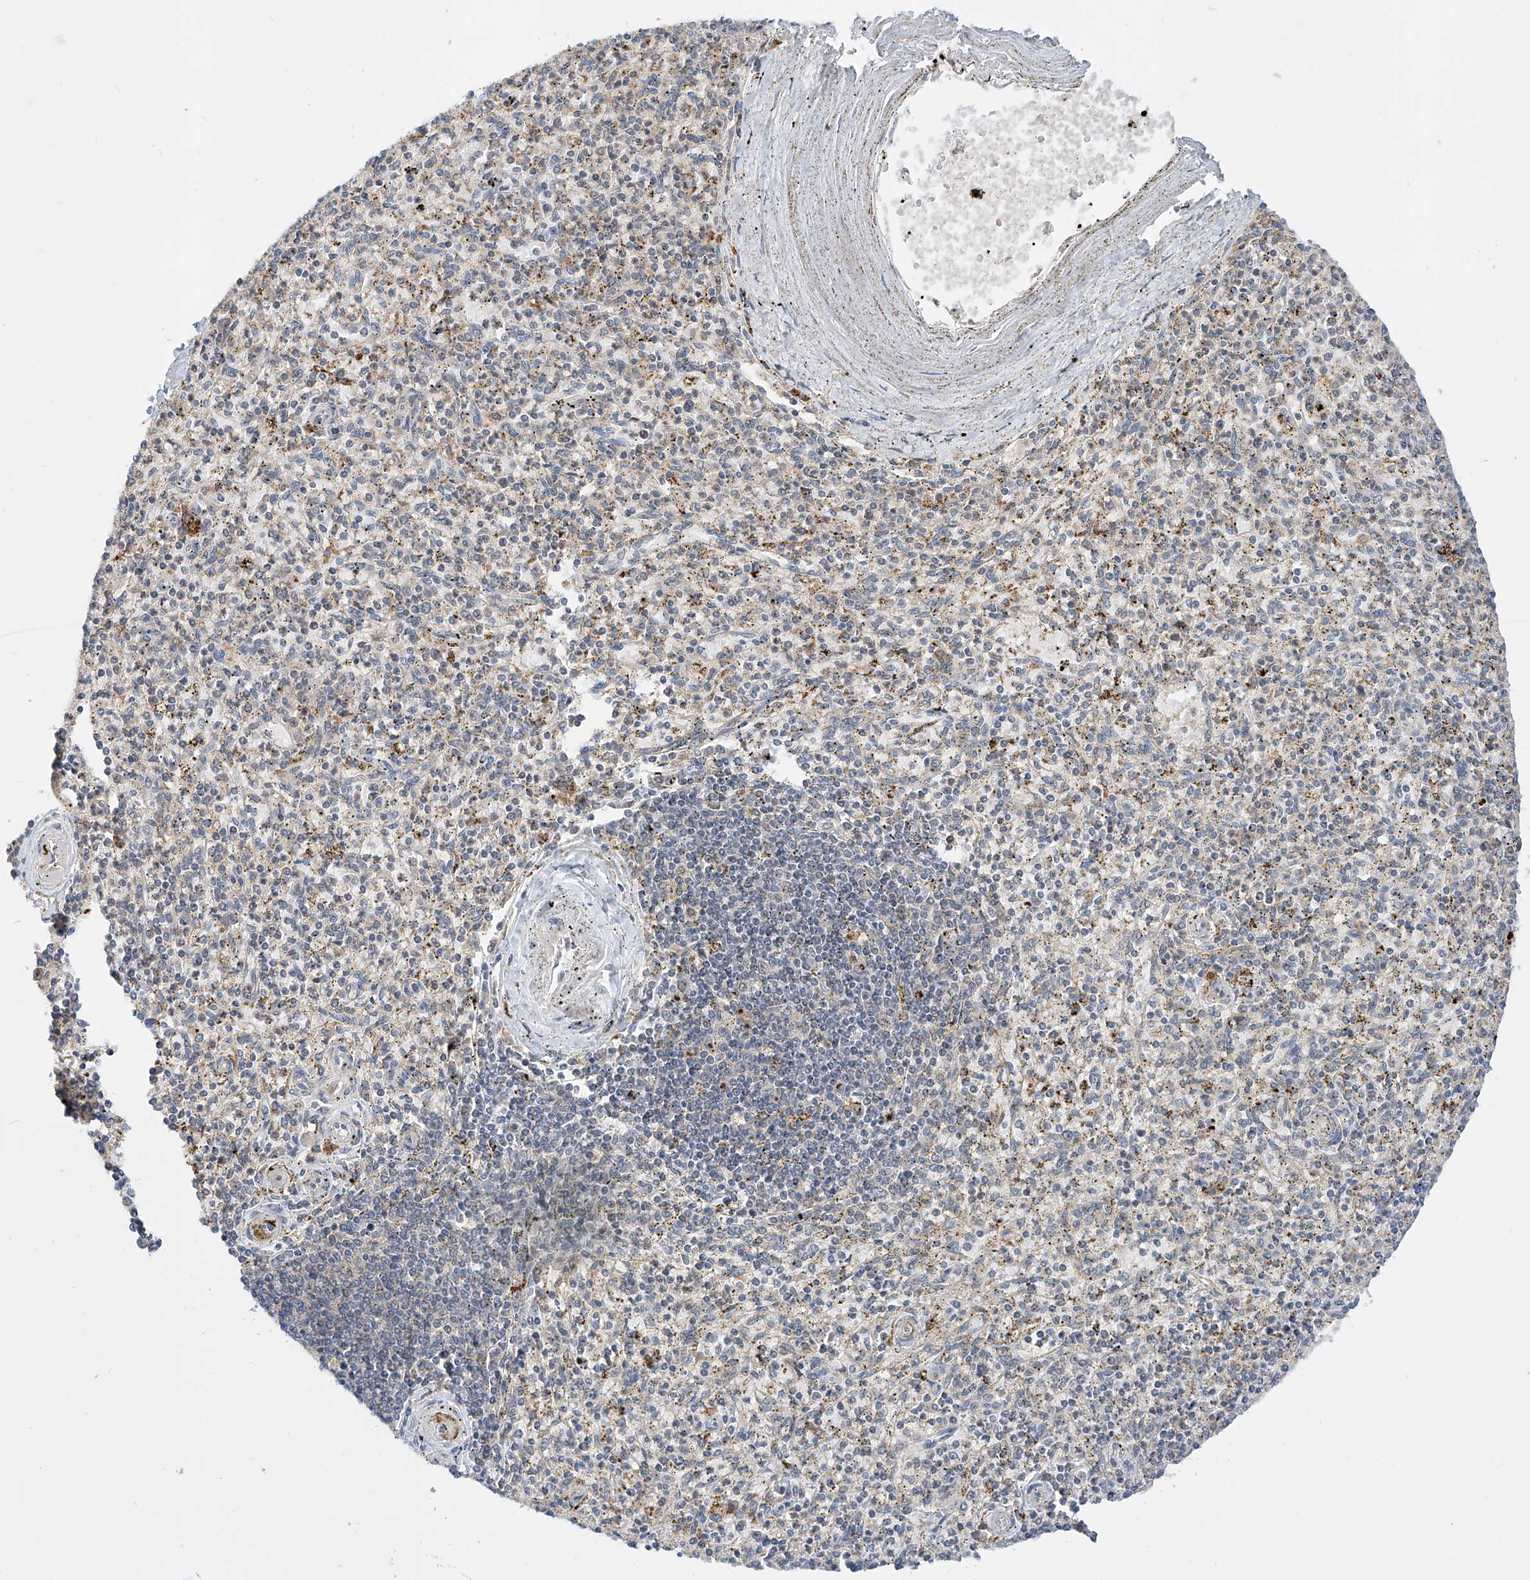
{"staining": {"intensity": "moderate", "quantity": "<25%", "location": "cytoplasmic/membranous"}, "tissue": "spleen", "cell_type": "Cells in red pulp", "image_type": "normal", "snomed": [{"axis": "morphology", "description": "Normal tissue, NOS"}, {"axis": "topography", "description": "Spleen"}], "caption": "Immunohistochemistry (IHC) micrograph of benign spleen: human spleen stained using immunohistochemistry exhibits low levels of moderate protein expression localized specifically in the cytoplasmic/membranous of cells in red pulp, appearing as a cytoplasmic/membranous brown color.", "gene": "DIRAS3", "patient": {"sex": "male", "age": 72}}